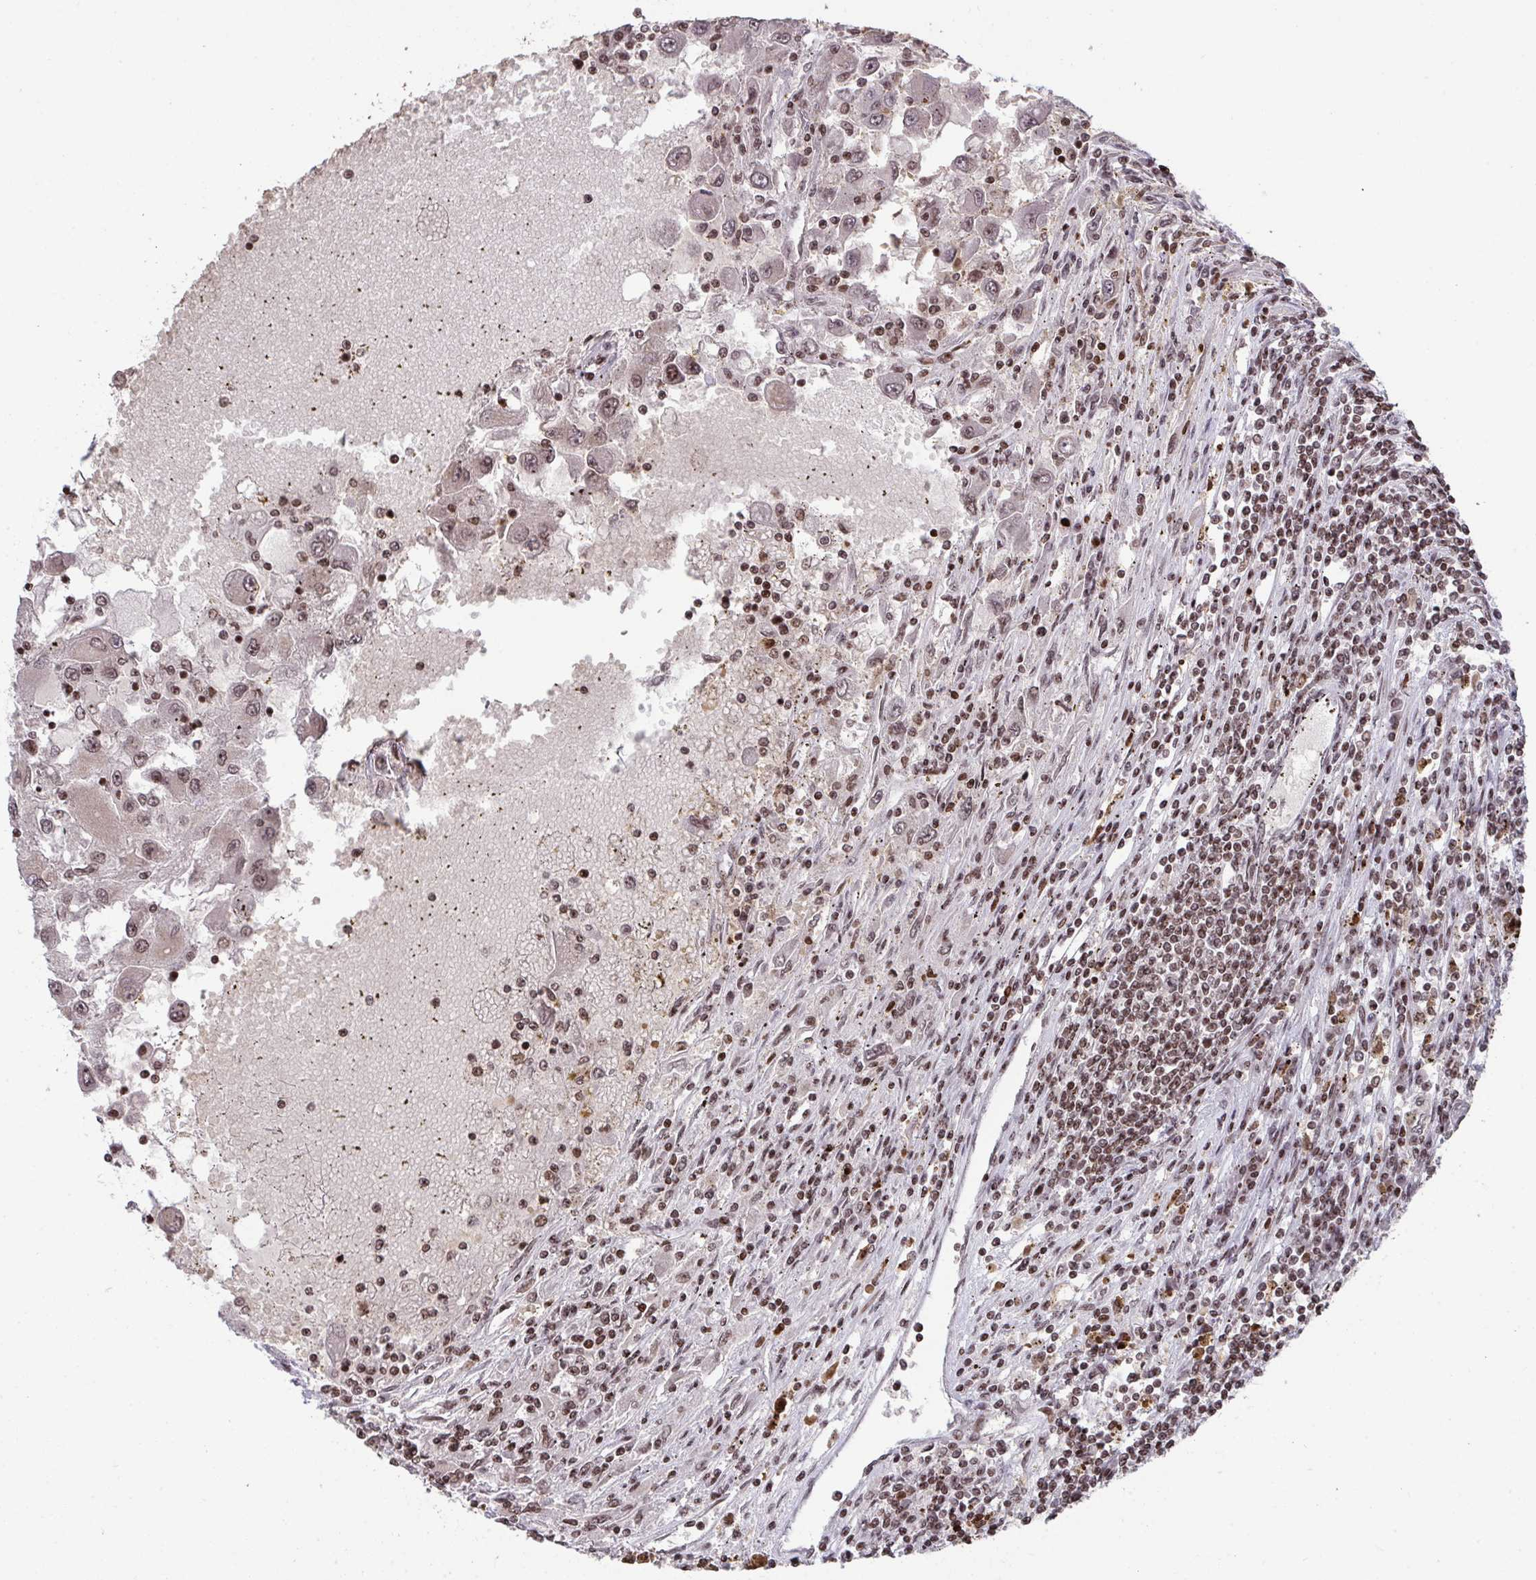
{"staining": {"intensity": "moderate", "quantity": ">75%", "location": "nuclear"}, "tissue": "renal cancer", "cell_type": "Tumor cells", "image_type": "cancer", "snomed": [{"axis": "morphology", "description": "Adenocarcinoma, NOS"}, {"axis": "topography", "description": "Kidney"}], "caption": "Renal cancer was stained to show a protein in brown. There is medium levels of moderate nuclear expression in approximately >75% of tumor cells.", "gene": "NIP7", "patient": {"sex": "female", "age": 67}}